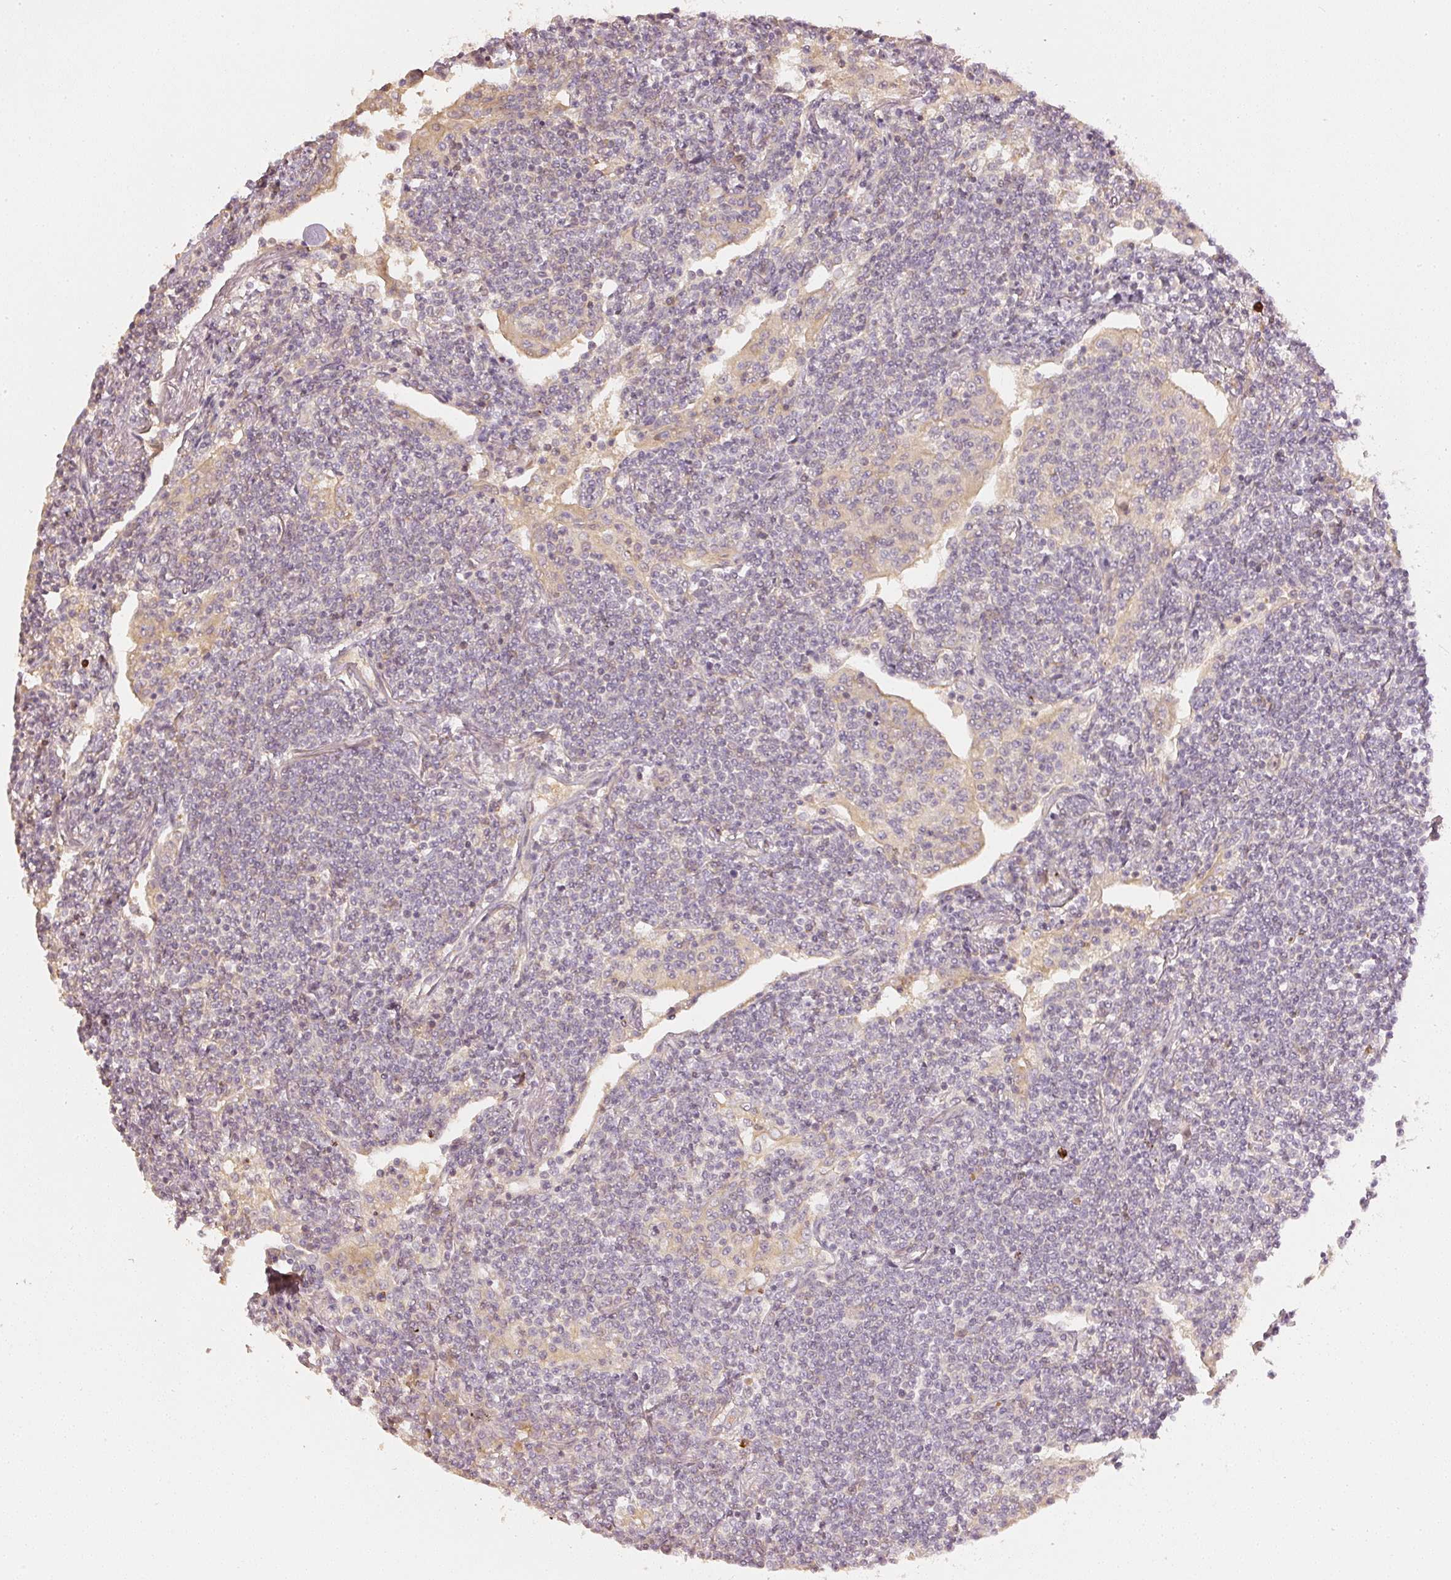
{"staining": {"intensity": "negative", "quantity": "none", "location": "none"}, "tissue": "lymphoma", "cell_type": "Tumor cells", "image_type": "cancer", "snomed": [{"axis": "morphology", "description": "Malignant lymphoma, non-Hodgkin's type, Low grade"}, {"axis": "topography", "description": "Lung"}], "caption": "Immunohistochemistry histopathology image of neoplastic tissue: malignant lymphoma, non-Hodgkin's type (low-grade) stained with DAB shows no significant protein positivity in tumor cells.", "gene": "GZMA", "patient": {"sex": "female", "age": 71}}